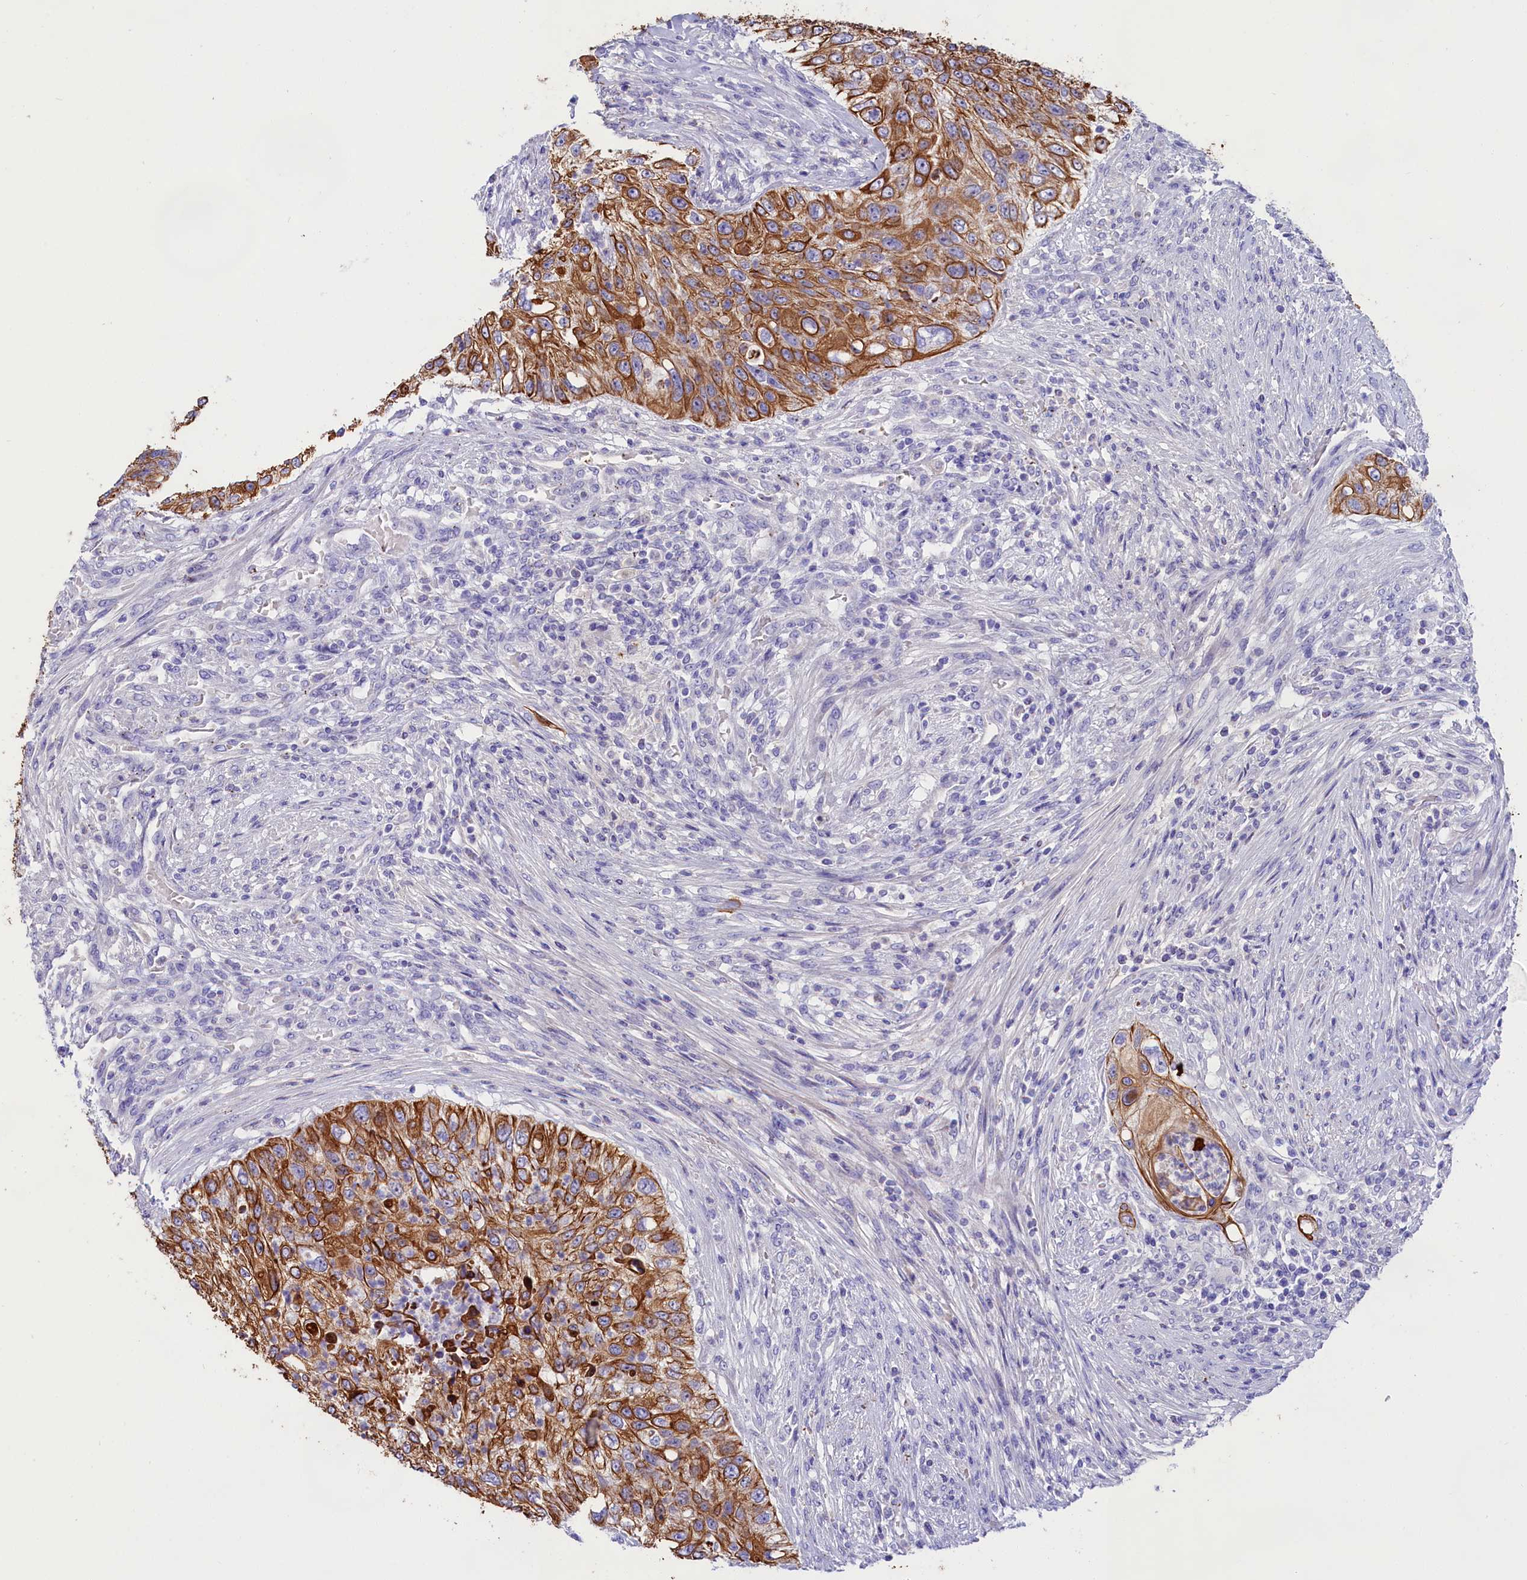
{"staining": {"intensity": "strong", "quantity": ">75%", "location": "cytoplasmic/membranous"}, "tissue": "urothelial cancer", "cell_type": "Tumor cells", "image_type": "cancer", "snomed": [{"axis": "morphology", "description": "Urothelial carcinoma, High grade"}, {"axis": "topography", "description": "Urinary bladder"}], "caption": "Urothelial carcinoma (high-grade) stained with DAB (3,3'-diaminobenzidine) immunohistochemistry shows high levels of strong cytoplasmic/membranous expression in approximately >75% of tumor cells.", "gene": "SULT2A1", "patient": {"sex": "female", "age": 60}}